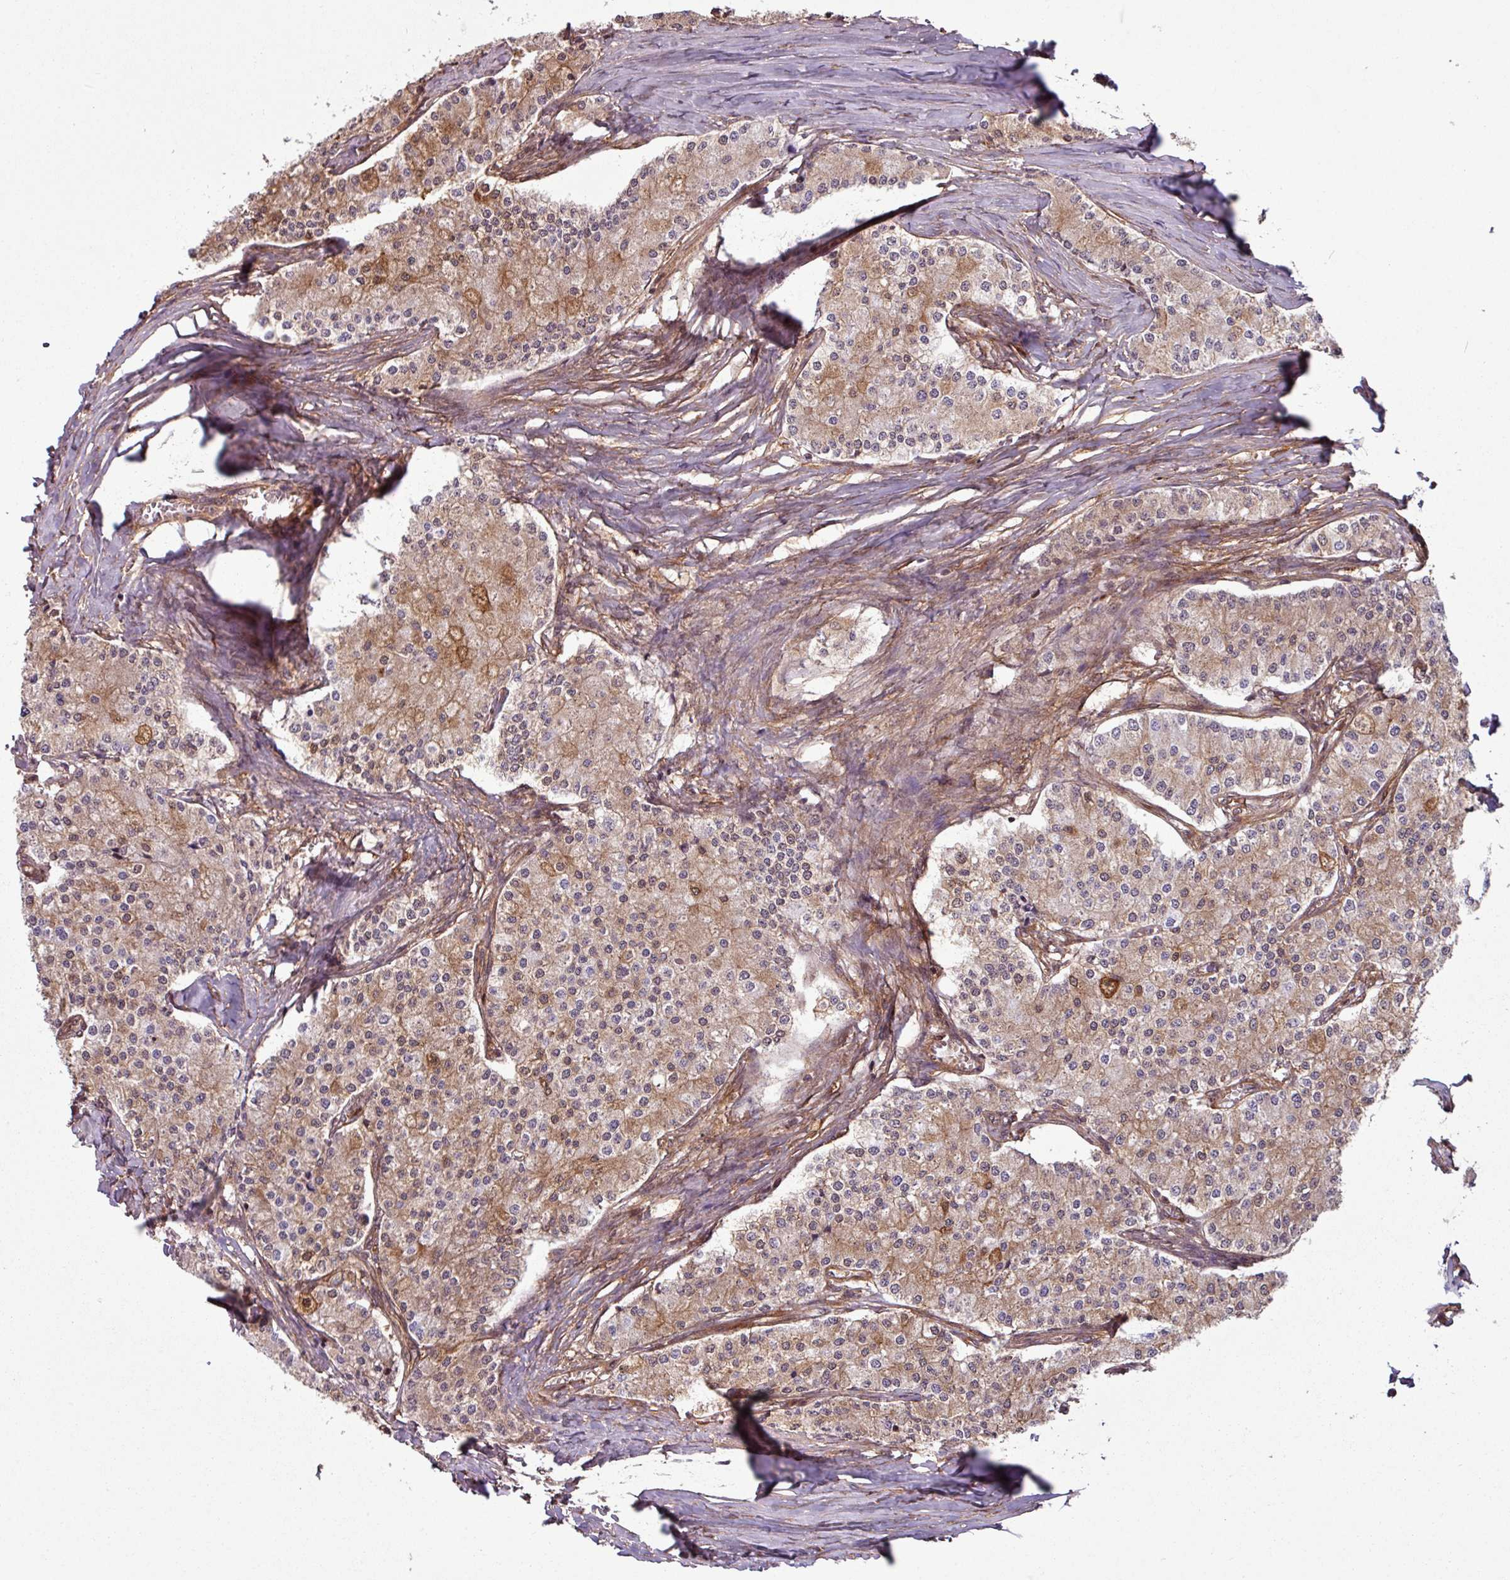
{"staining": {"intensity": "moderate", "quantity": "25%-75%", "location": "cytoplasmic/membranous"}, "tissue": "carcinoid", "cell_type": "Tumor cells", "image_type": "cancer", "snomed": [{"axis": "morphology", "description": "Carcinoid, malignant, NOS"}, {"axis": "topography", "description": "Colon"}], "caption": "Protein analysis of carcinoid tissue shows moderate cytoplasmic/membranous staining in approximately 25%-75% of tumor cells. (Brightfield microscopy of DAB IHC at high magnification).", "gene": "SH3BGRL", "patient": {"sex": "female", "age": 52}}